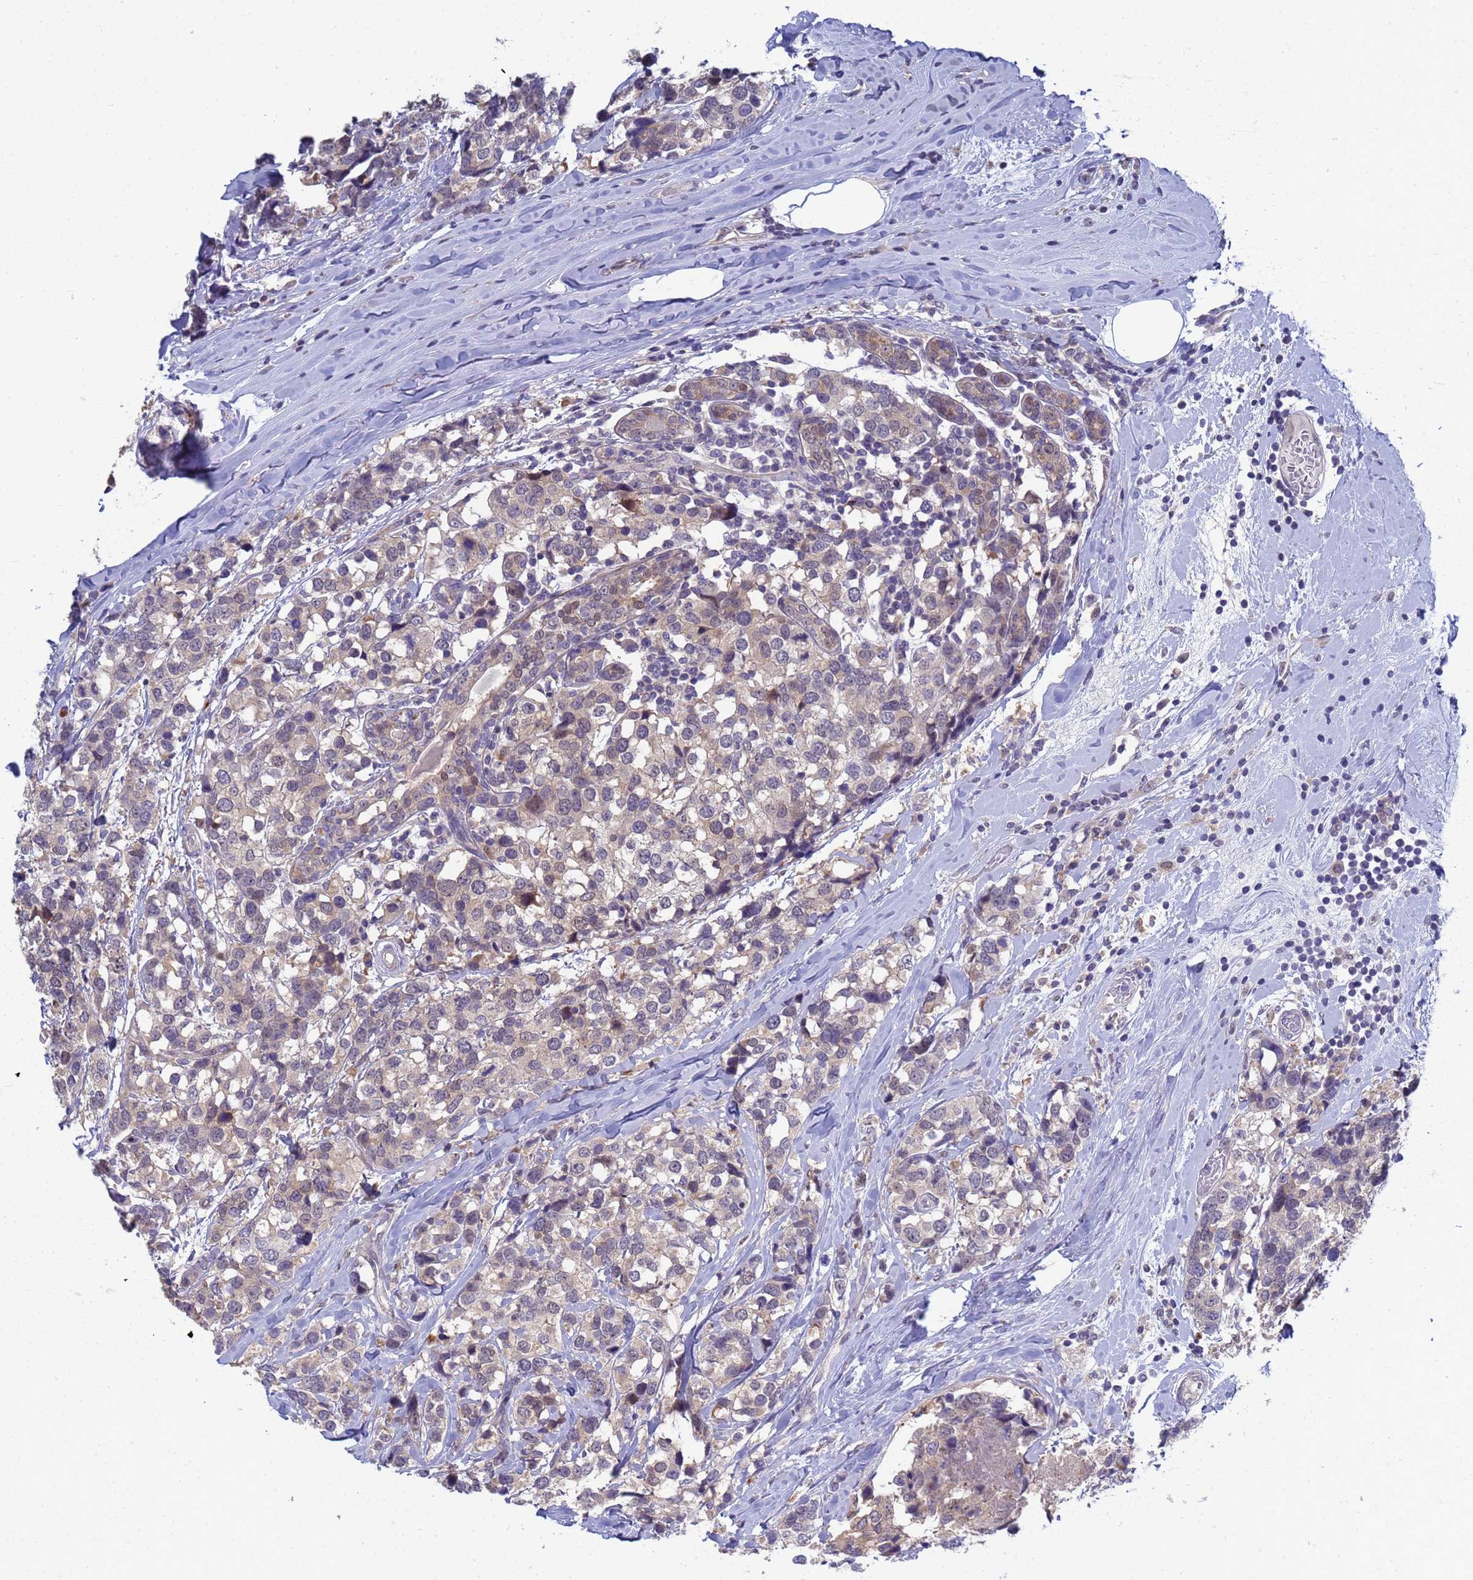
{"staining": {"intensity": "weak", "quantity": "<25%", "location": "cytoplasmic/membranous,nuclear"}, "tissue": "breast cancer", "cell_type": "Tumor cells", "image_type": "cancer", "snomed": [{"axis": "morphology", "description": "Lobular carcinoma"}, {"axis": "topography", "description": "Breast"}], "caption": "Protein analysis of breast lobular carcinoma displays no significant positivity in tumor cells. The staining is performed using DAB (3,3'-diaminobenzidine) brown chromogen with nuclei counter-stained in using hematoxylin.", "gene": "ENOSF1", "patient": {"sex": "female", "age": 59}}